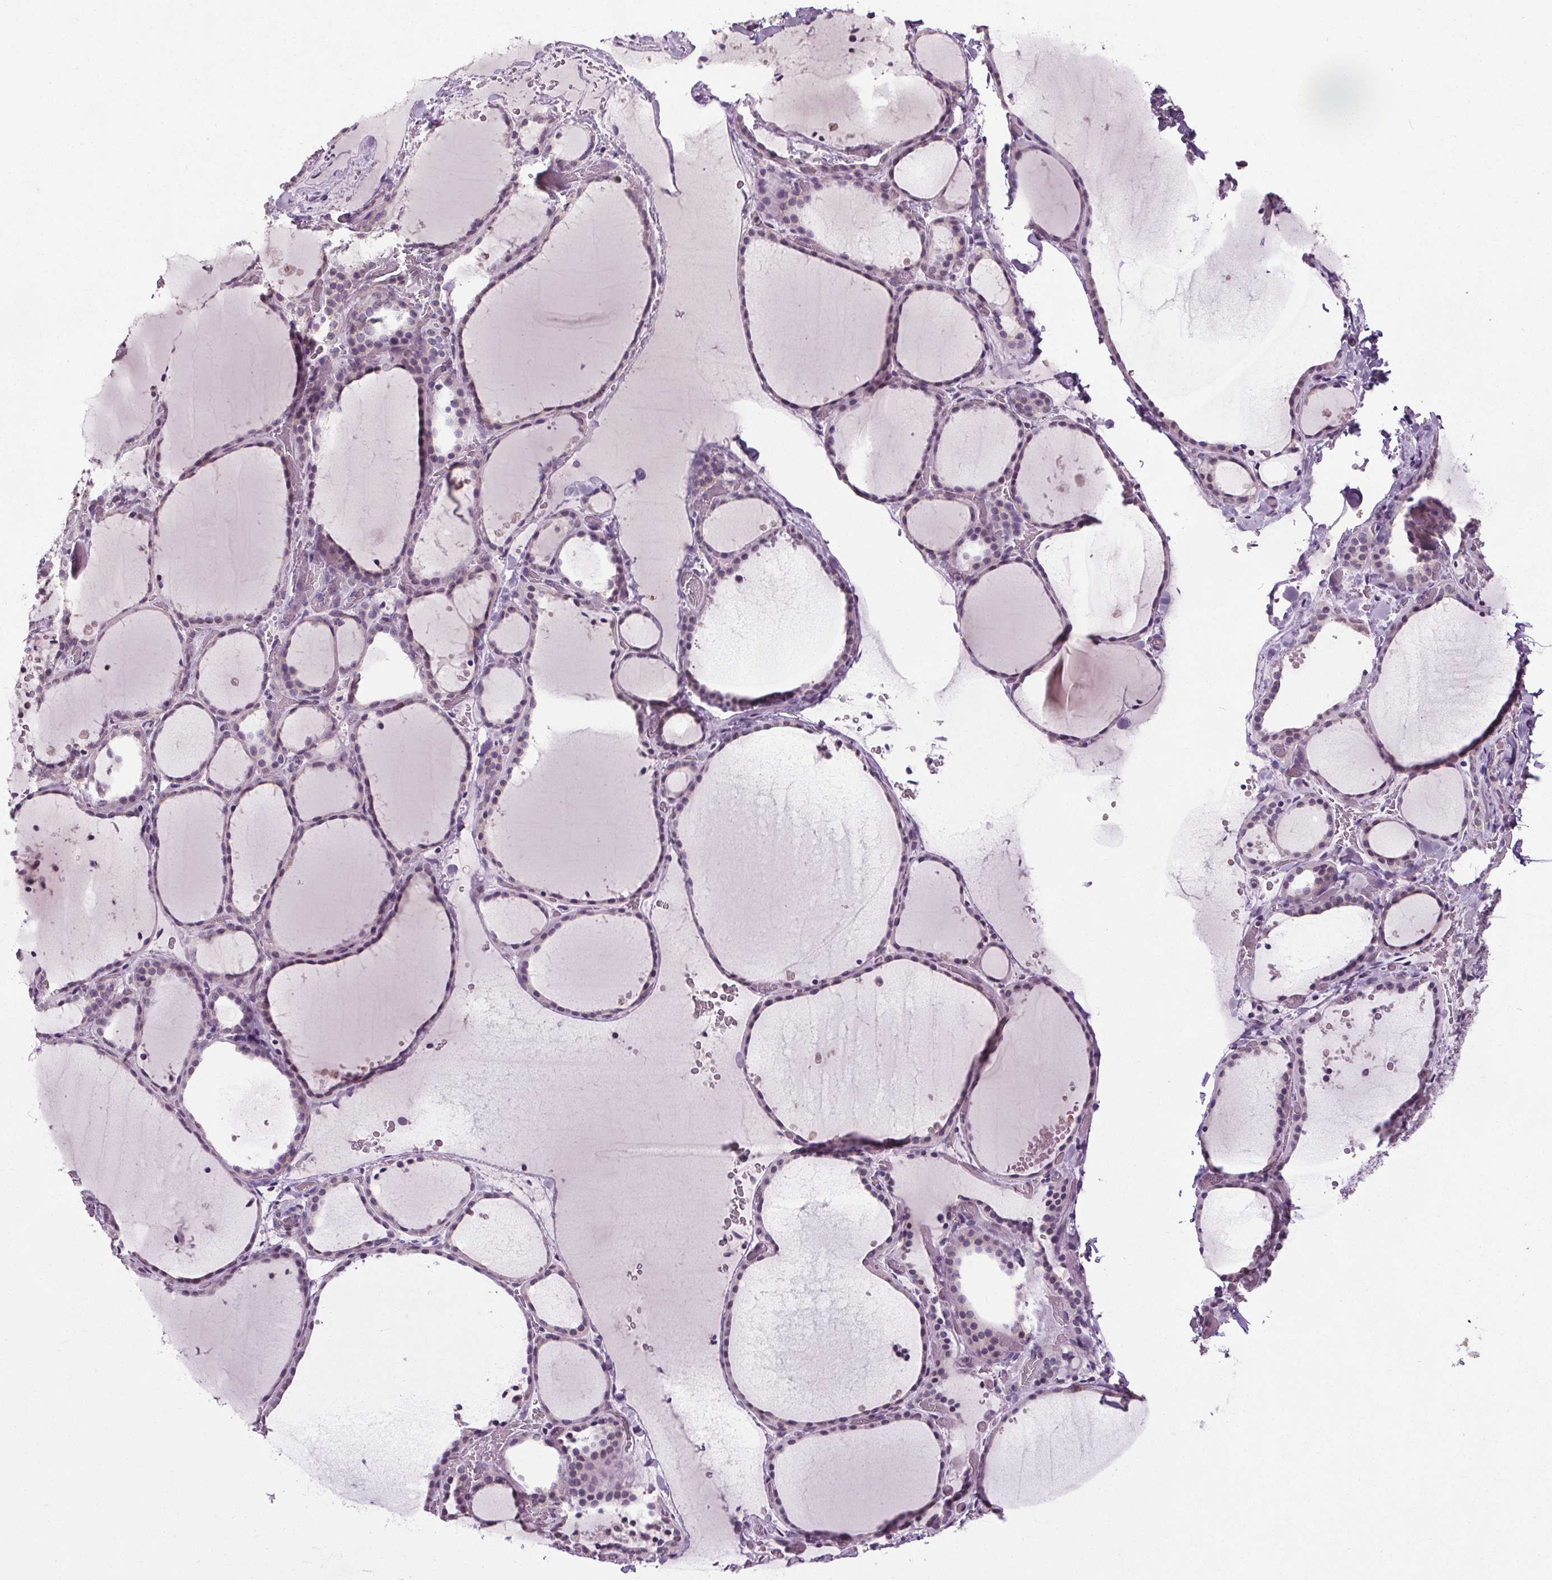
{"staining": {"intensity": "weak", "quantity": "<25%", "location": "nuclear"}, "tissue": "thyroid gland", "cell_type": "Glandular cells", "image_type": "normal", "snomed": [{"axis": "morphology", "description": "Normal tissue, NOS"}, {"axis": "topography", "description": "Thyroid gland"}], "caption": "Glandular cells are negative for brown protein staining in normal thyroid gland. (Stains: DAB immunohistochemistry (IHC) with hematoxylin counter stain, Microscopy: brightfield microscopy at high magnification).", "gene": "SLC2A9", "patient": {"sex": "female", "age": 36}}